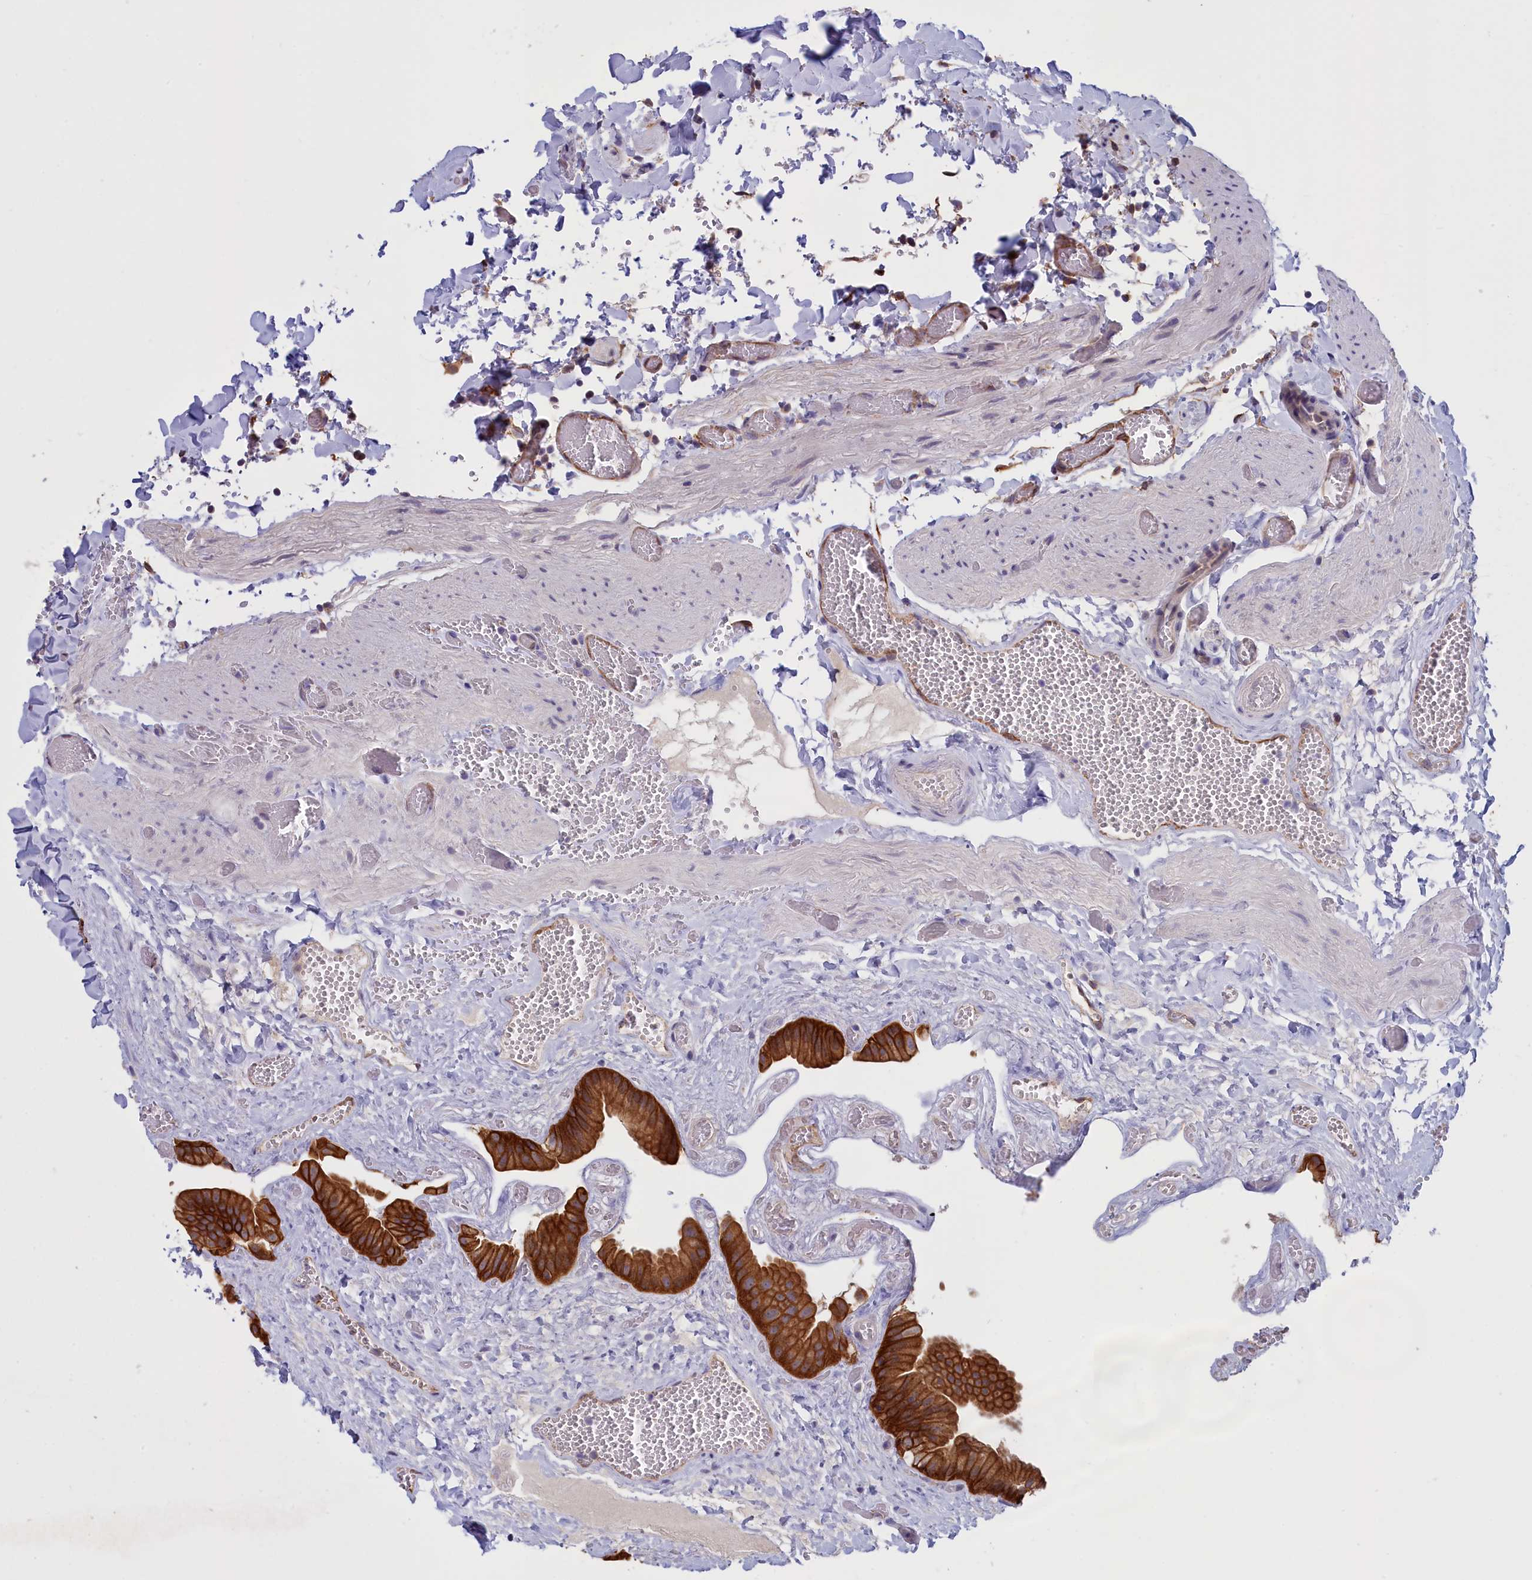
{"staining": {"intensity": "strong", "quantity": ">75%", "location": "cytoplasmic/membranous"}, "tissue": "gallbladder", "cell_type": "Glandular cells", "image_type": "normal", "snomed": [{"axis": "morphology", "description": "Normal tissue, NOS"}, {"axis": "topography", "description": "Gallbladder"}], "caption": "Protein staining demonstrates strong cytoplasmic/membranous staining in approximately >75% of glandular cells in unremarkable gallbladder. The staining is performed using DAB (3,3'-diaminobenzidine) brown chromogen to label protein expression. The nuclei are counter-stained blue using hematoxylin.", "gene": "COL19A1", "patient": {"sex": "female", "age": 64}}